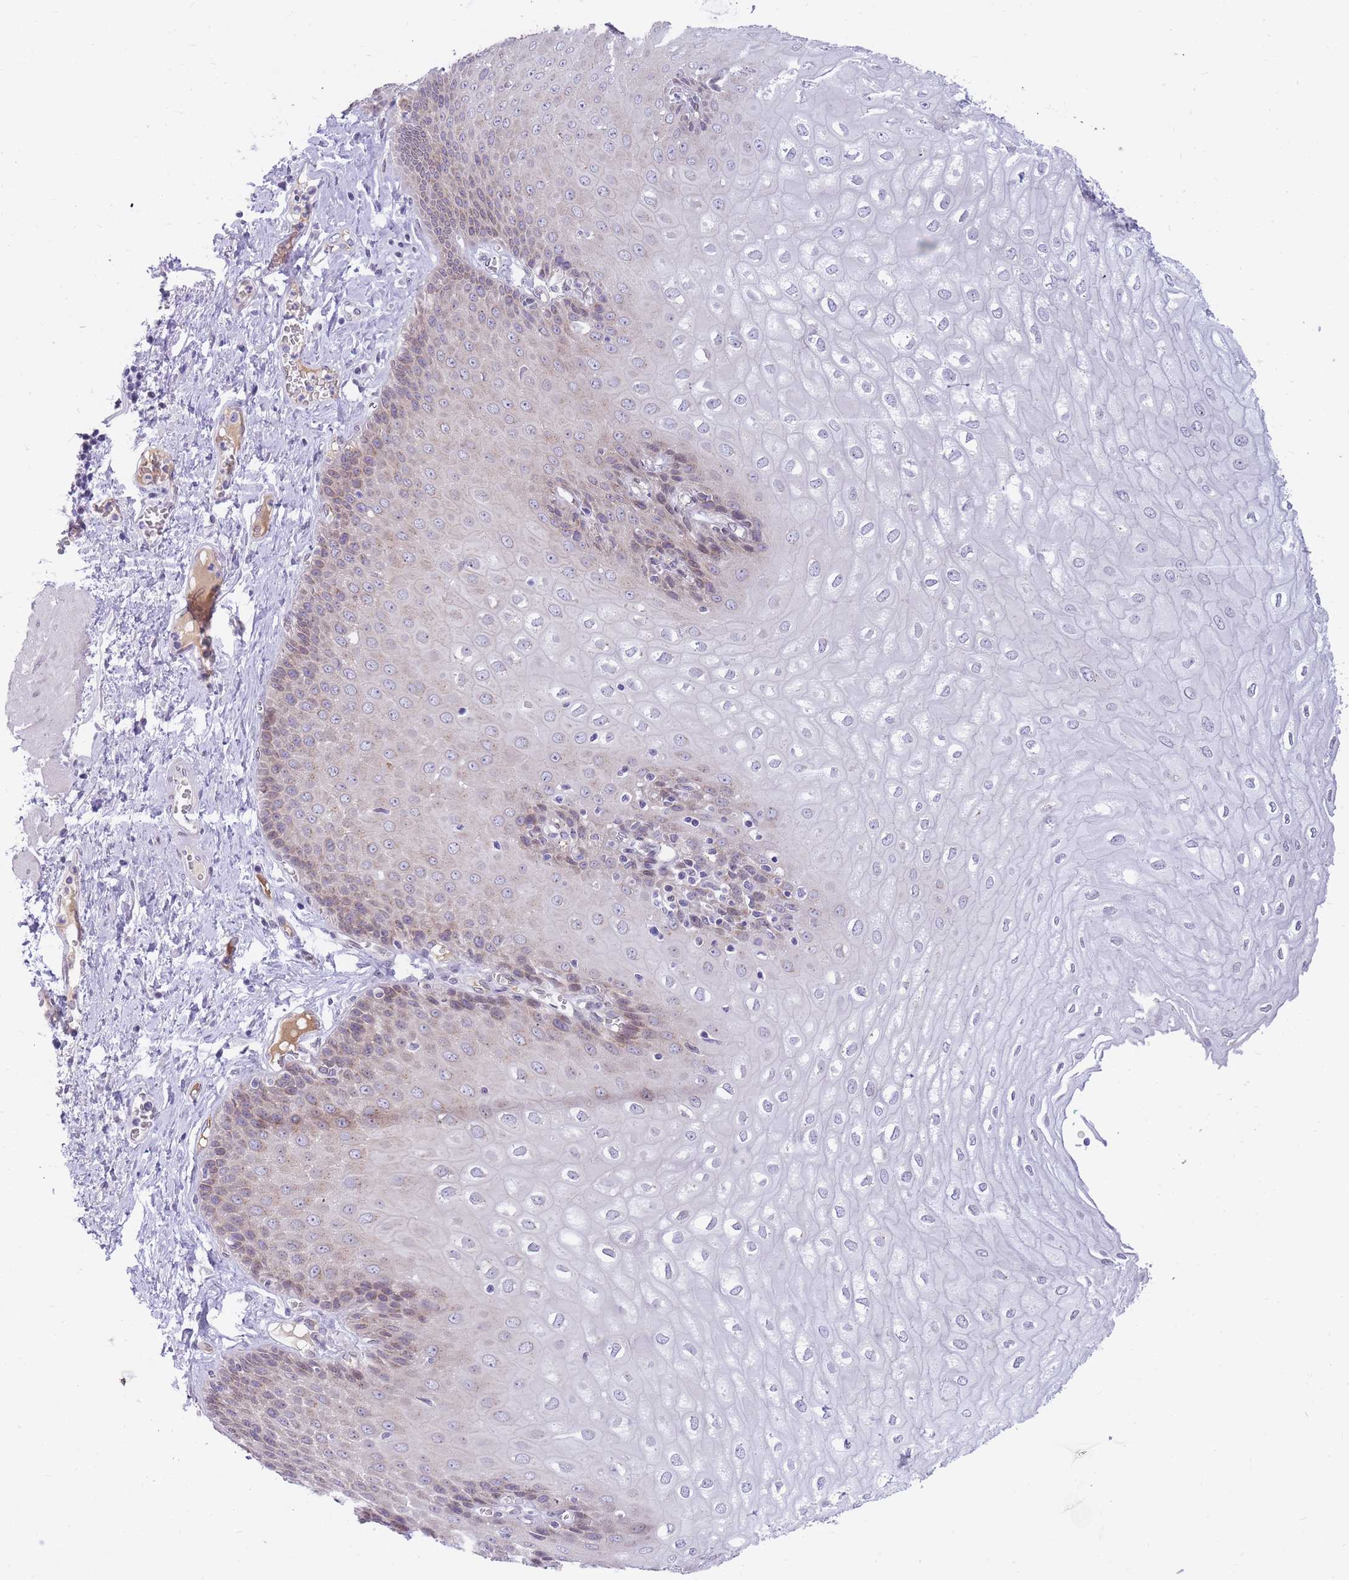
{"staining": {"intensity": "weak", "quantity": "25%-75%", "location": "cytoplasmic/membranous,nuclear"}, "tissue": "esophagus", "cell_type": "Squamous epithelial cells", "image_type": "normal", "snomed": [{"axis": "morphology", "description": "Normal tissue, NOS"}, {"axis": "topography", "description": "Esophagus"}], "caption": "High-magnification brightfield microscopy of normal esophagus stained with DAB (brown) and counterstained with hematoxylin (blue). squamous epithelial cells exhibit weak cytoplasmic/membranous,nuclear expression is identified in approximately25%-75% of cells. The staining was performed using DAB, with brown indicating positive protein expression. Nuclei are stained blue with hematoxylin.", "gene": "HOOK2", "patient": {"sex": "male", "age": 60}}